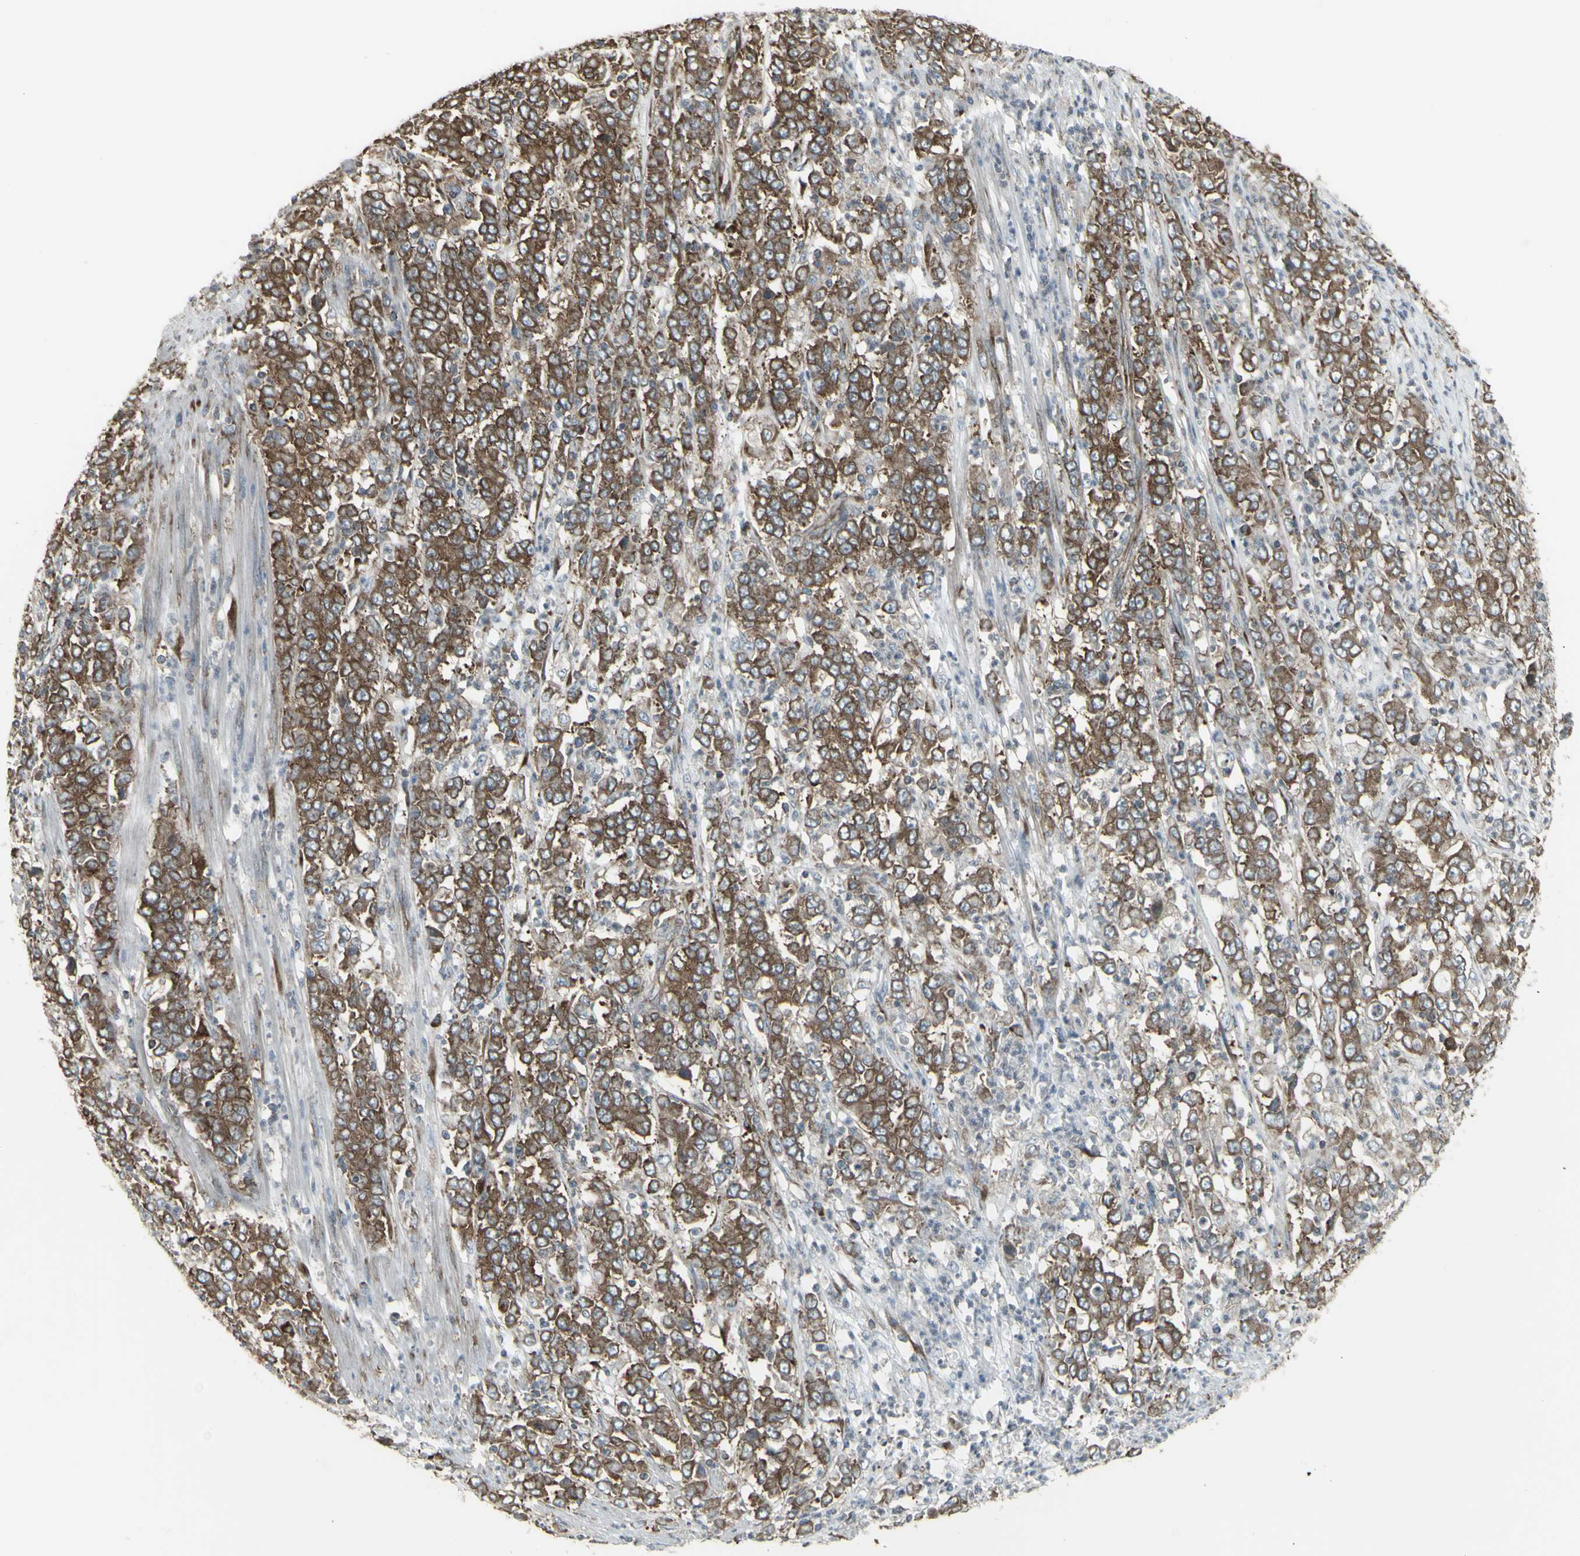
{"staining": {"intensity": "strong", "quantity": ">75%", "location": "cytoplasmic/membranous"}, "tissue": "stomach cancer", "cell_type": "Tumor cells", "image_type": "cancer", "snomed": [{"axis": "morphology", "description": "Adenocarcinoma, NOS"}, {"axis": "topography", "description": "Stomach, lower"}], "caption": "Protein positivity by immunohistochemistry displays strong cytoplasmic/membranous staining in approximately >75% of tumor cells in stomach cancer (adenocarcinoma).", "gene": "FKBP3", "patient": {"sex": "female", "age": 71}}